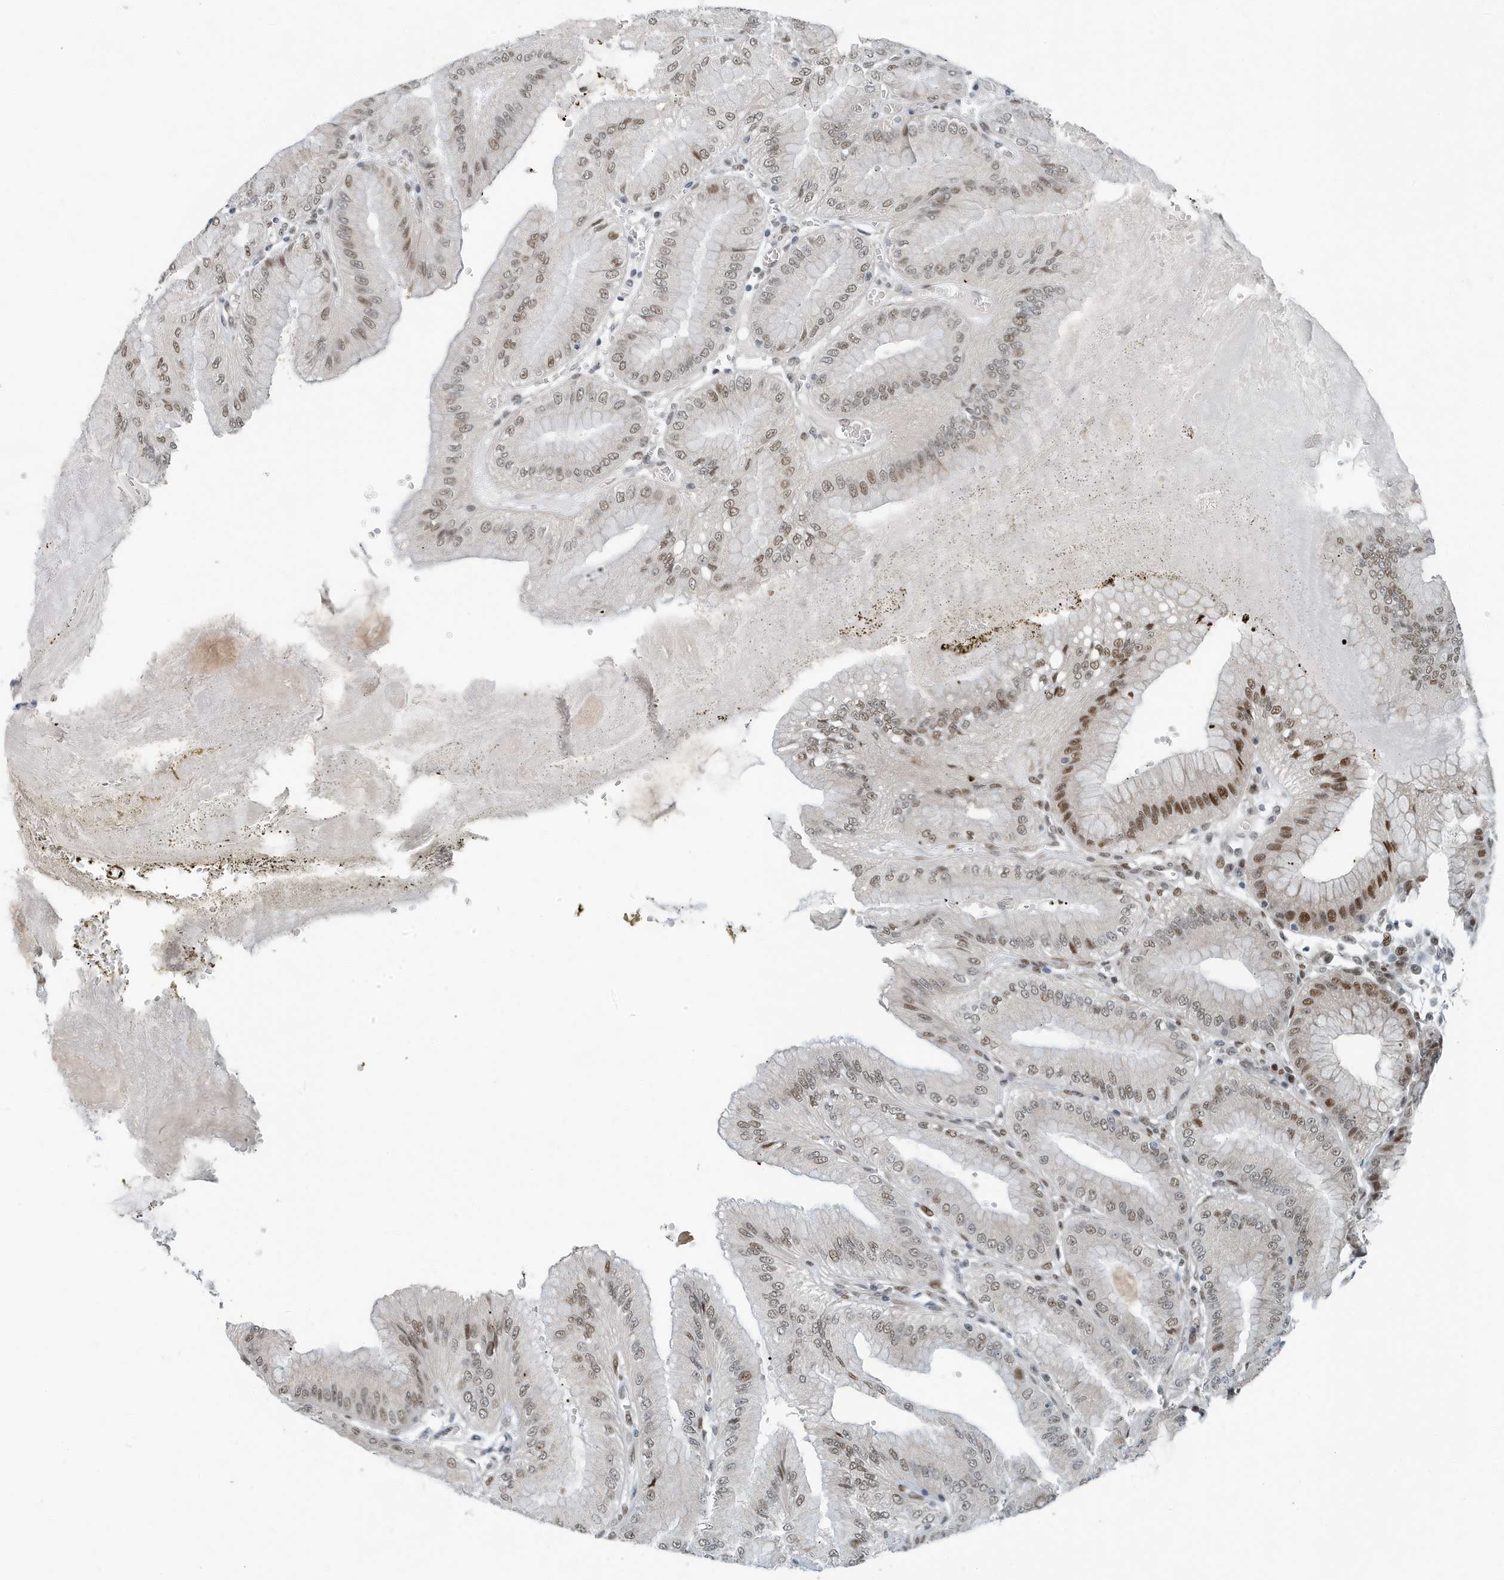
{"staining": {"intensity": "moderate", "quantity": "25%-75%", "location": "cytoplasmic/membranous,nuclear"}, "tissue": "stomach", "cell_type": "Glandular cells", "image_type": "normal", "snomed": [{"axis": "morphology", "description": "Normal tissue, NOS"}, {"axis": "topography", "description": "Stomach, lower"}], "caption": "Immunohistochemical staining of normal human stomach displays medium levels of moderate cytoplasmic/membranous,nuclear positivity in approximately 25%-75% of glandular cells.", "gene": "KIF15", "patient": {"sex": "male", "age": 71}}